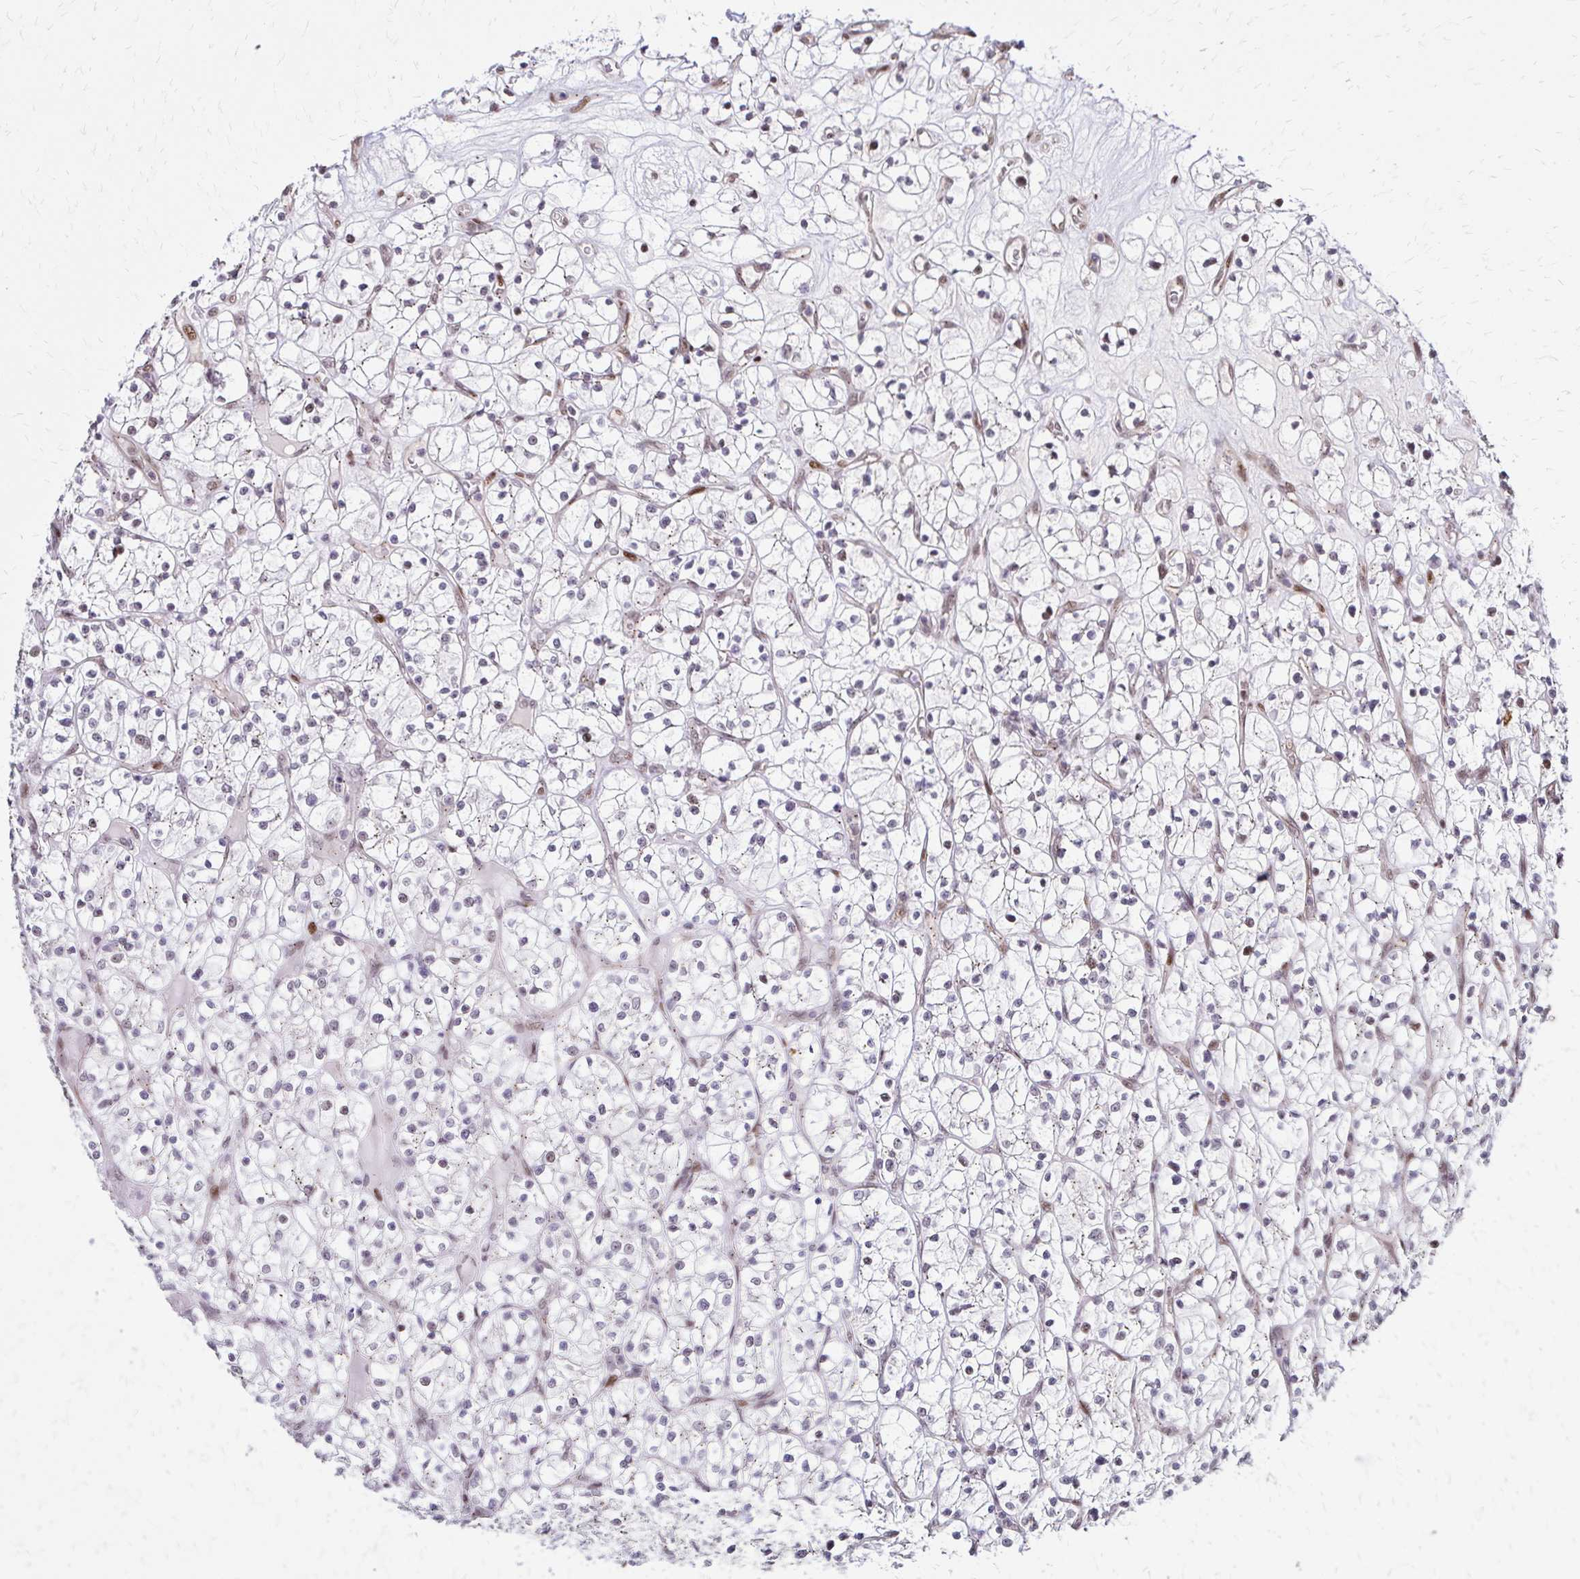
{"staining": {"intensity": "weak", "quantity": "25%-75%", "location": "cytoplasmic/membranous"}, "tissue": "renal cancer", "cell_type": "Tumor cells", "image_type": "cancer", "snomed": [{"axis": "morphology", "description": "Adenocarcinoma, NOS"}, {"axis": "topography", "description": "Kidney"}], "caption": "Protein analysis of renal adenocarcinoma tissue demonstrates weak cytoplasmic/membranous expression in about 25%-75% of tumor cells. Using DAB (brown) and hematoxylin (blue) stains, captured at high magnification using brightfield microscopy.", "gene": "TOB1", "patient": {"sex": "female", "age": 64}}